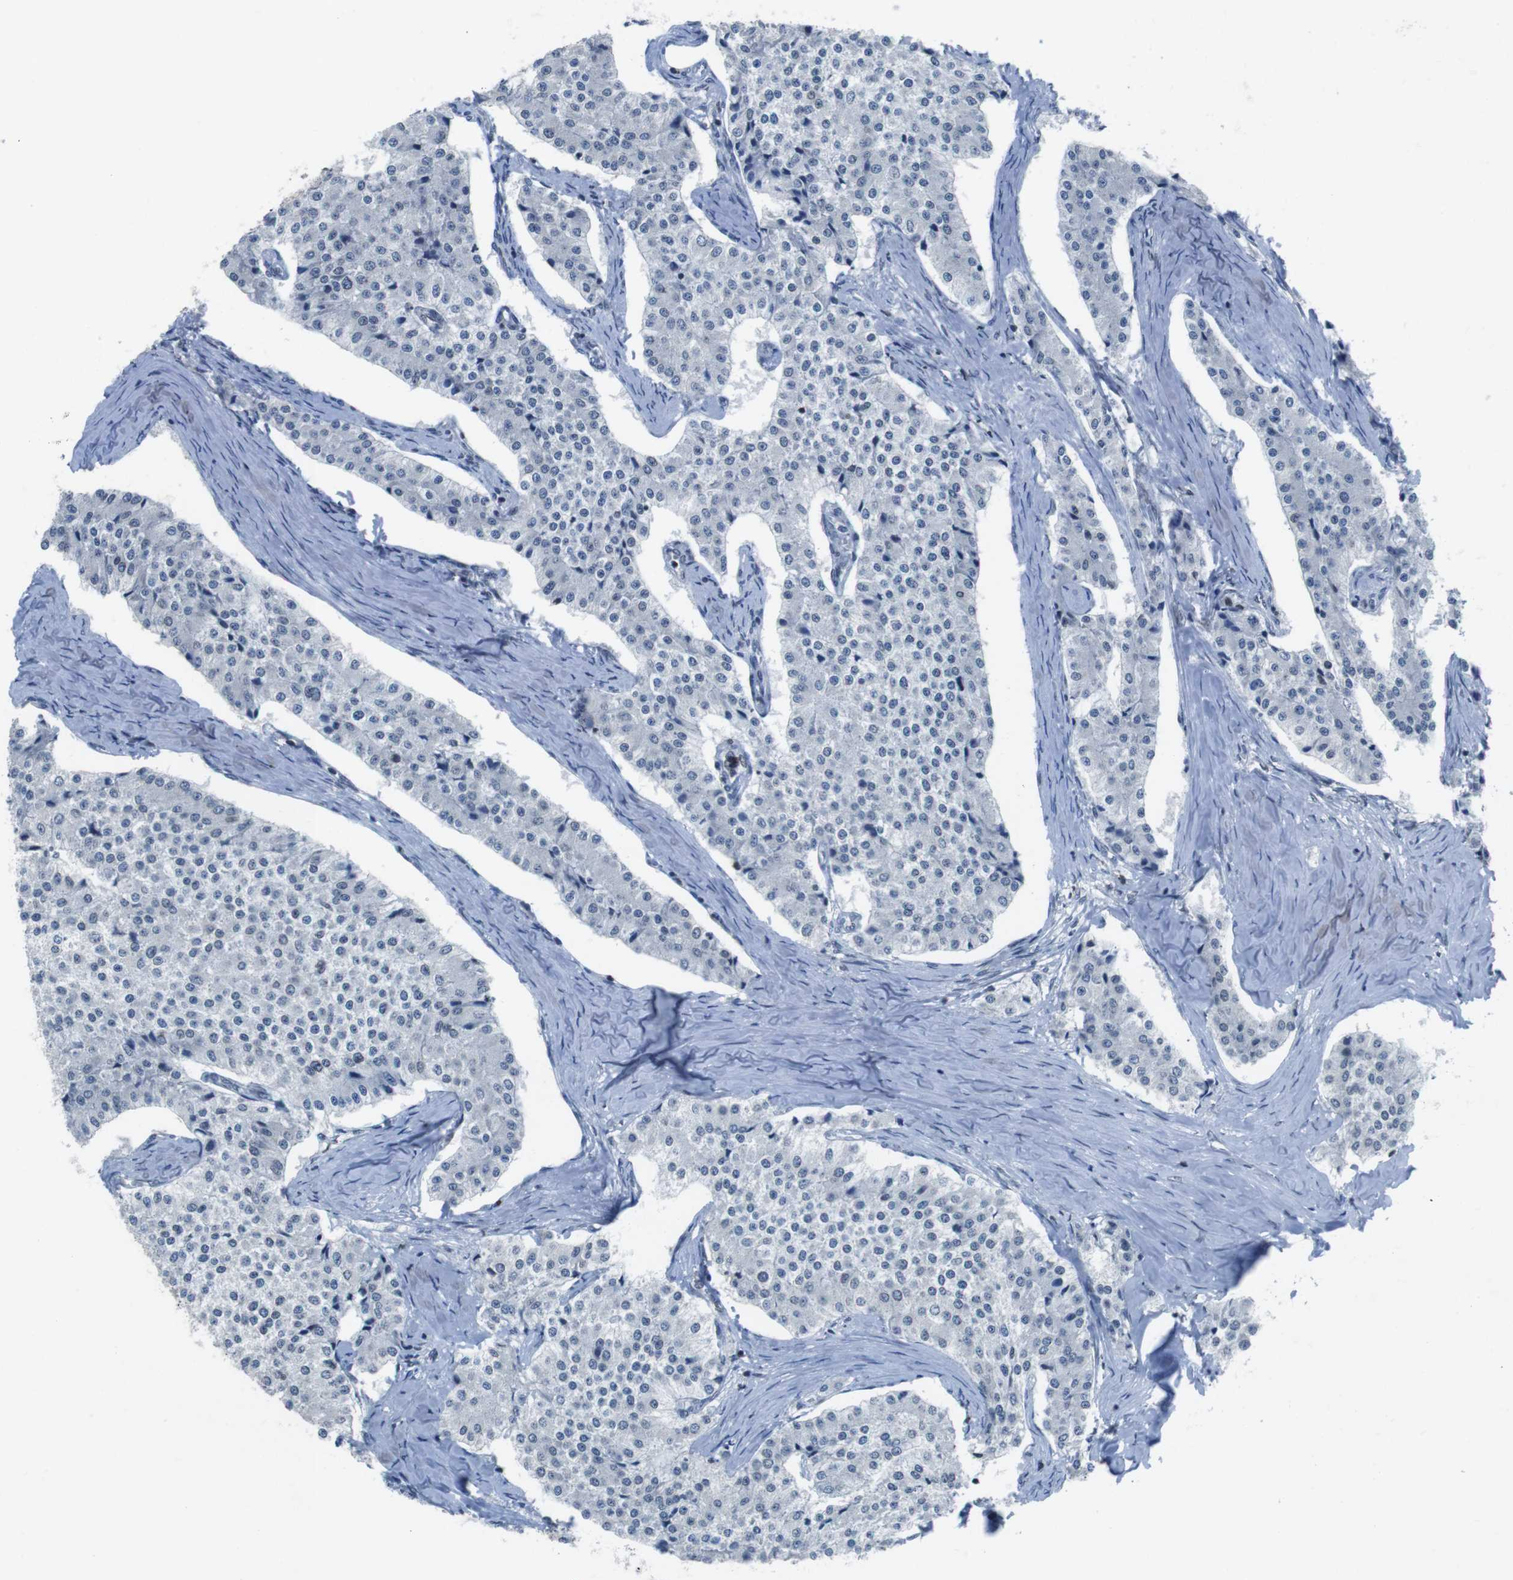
{"staining": {"intensity": "negative", "quantity": "none", "location": "none"}, "tissue": "carcinoid", "cell_type": "Tumor cells", "image_type": "cancer", "snomed": [{"axis": "morphology", "description": "Carcinoid, malignant, NOS"}, {"axis": "topography", "description": "Colon"}], "caption": "This is an IHC photomicrograph of carcinoid (malignant). There is no staining in tumor cells.", "gene": "MAD1L1", "patient": {"sex": "female", "age": 52}}